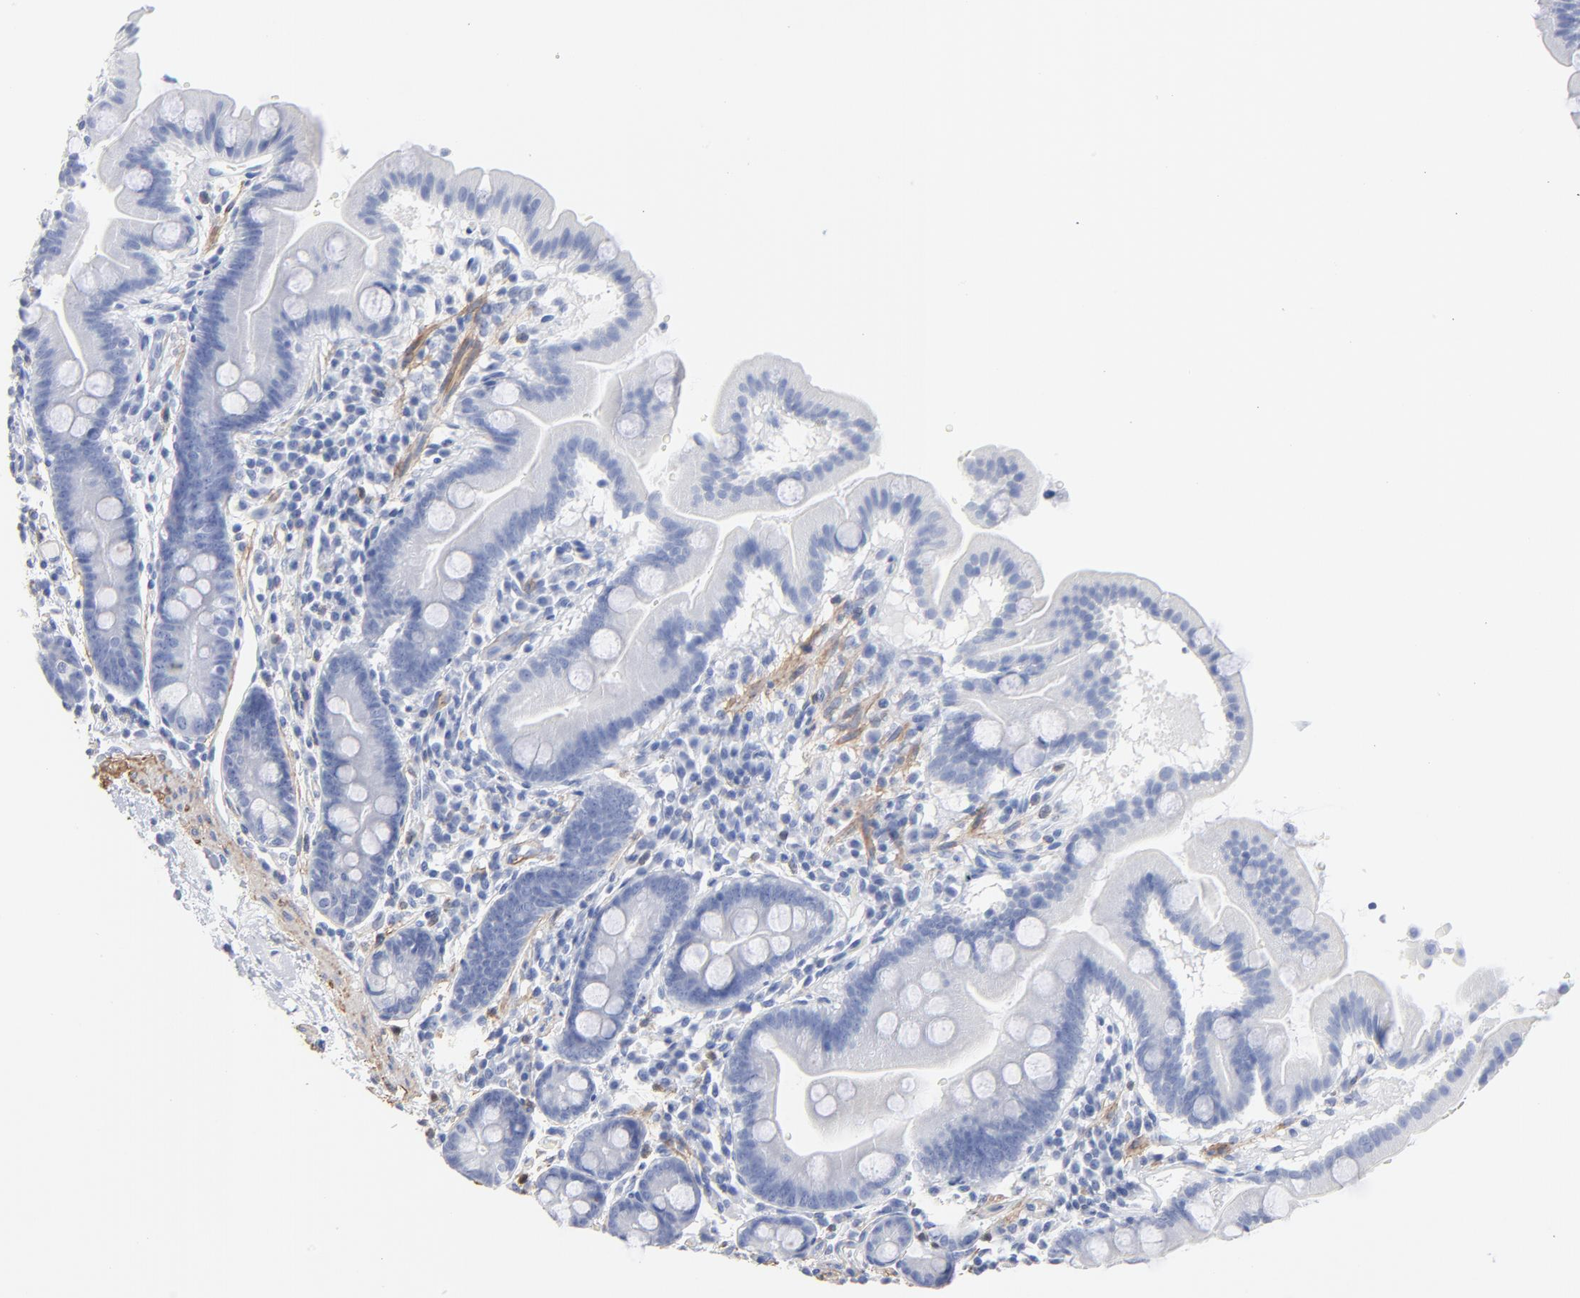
{"staining": {"intensity": "negative", "quantity": "none", "location": "none"}, "tissue": "duodenum", "cell_type": "Glandular cells", "image_type": "normal", "snomed": [{"axis": "morphology", "description": "Normal tissue, NOS"}, {"axis": "topography", "description": "Duodenum"}], "caption": "Immunohistochemical staining of unremarkable human duodenum demonstrates no significant expression in glandular cells. Nuclei are stained in blue.", "gene": "AGTR1", "patient": {"sex": "male", "age": 50}}